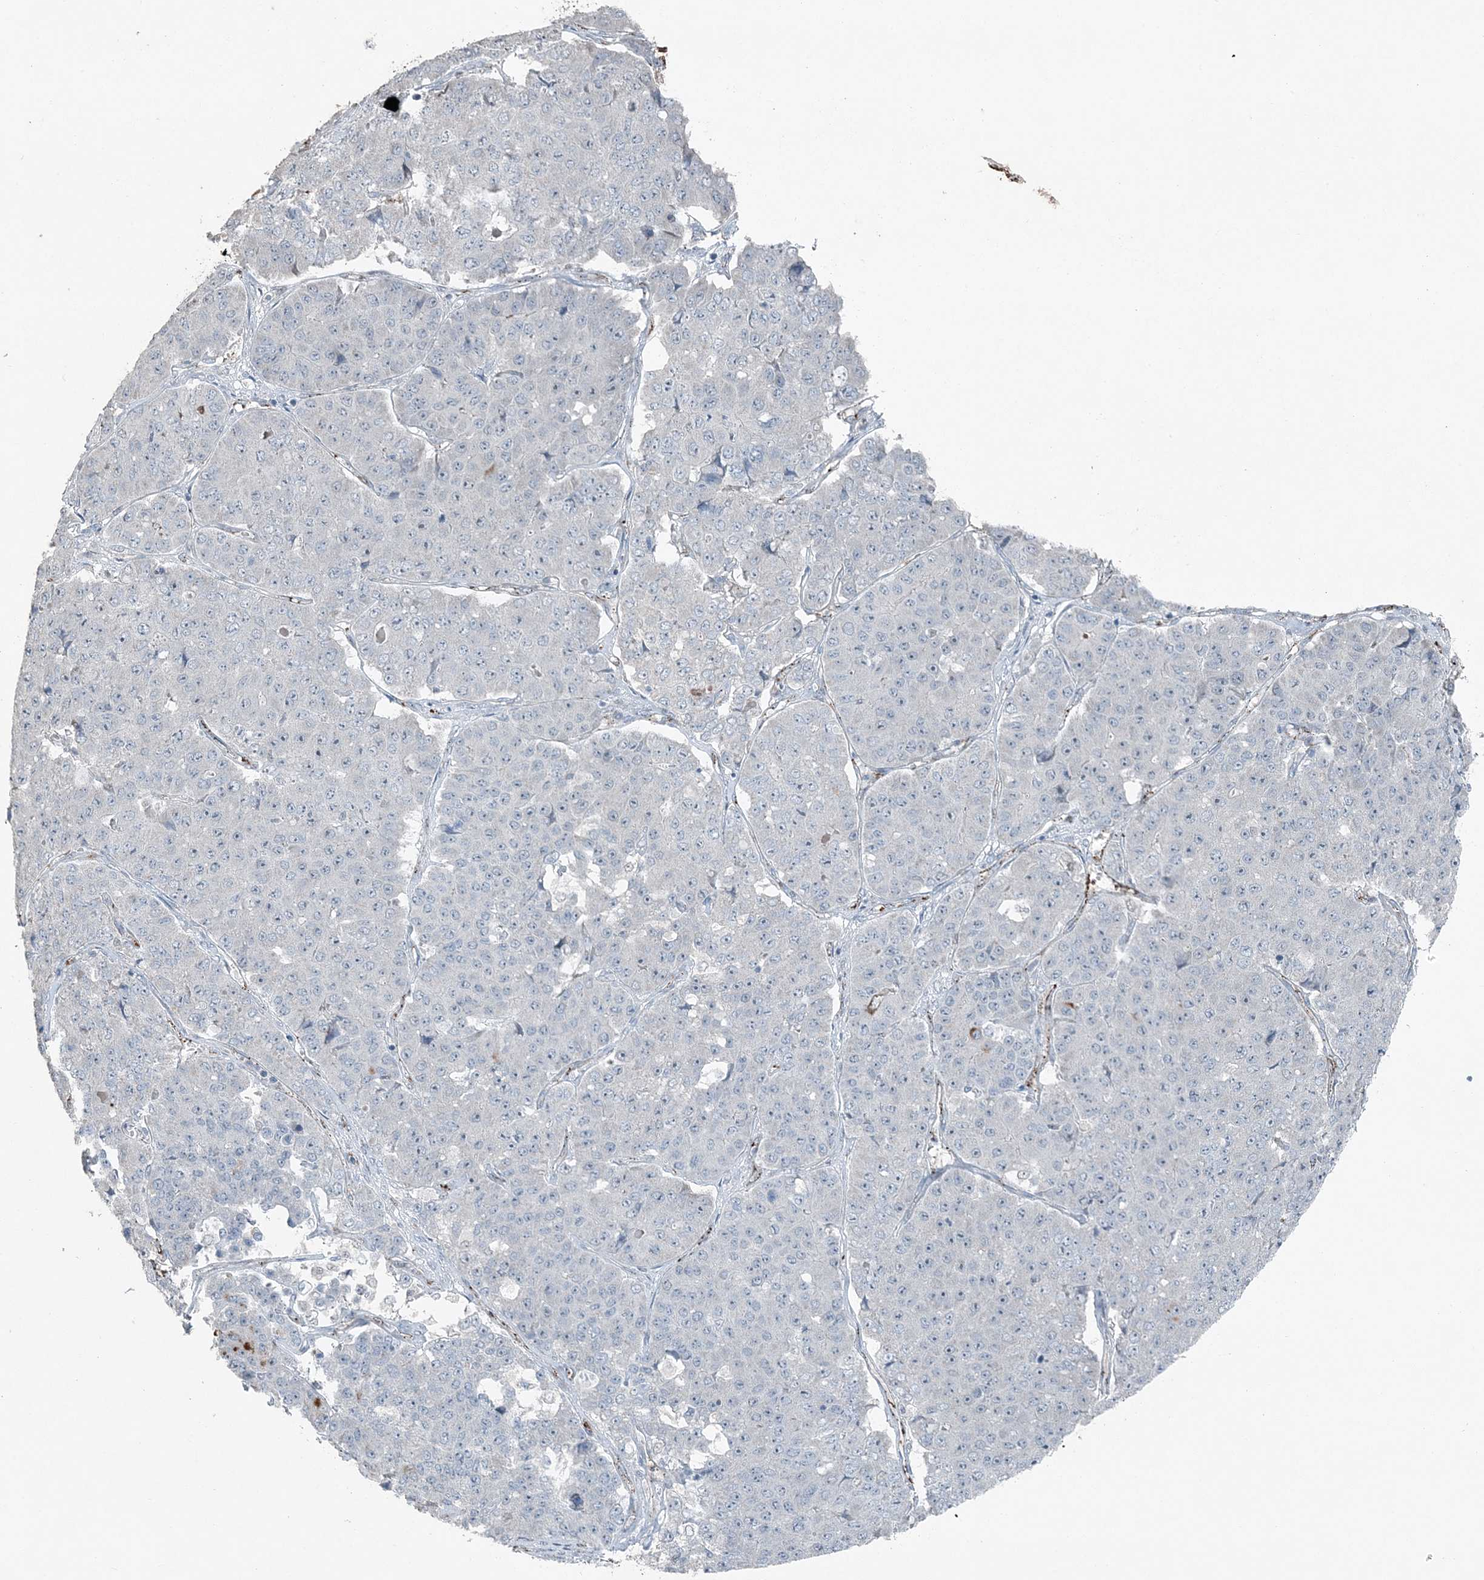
{"staining": {"intensity": "negative", "quantity": "none", "location": "none"}, "tissue": "pancreatic cancer", "cell_type": "Tumor cells", "image_type": "cancer", "snomed": [{"axis": "morphology", "description": "Adenocarcinoma, NOS"}, {"axis": "topography", "description": "Pancreas"}], "caption": "High power microscopy image of an immunohistochemistry (IHC) micrograph of pancreatic adenocarcinoma, revealing no significant positivity in tumor cells.", "gene": "ELOVL7", "patient": {"sex": "male", "age": 50}}